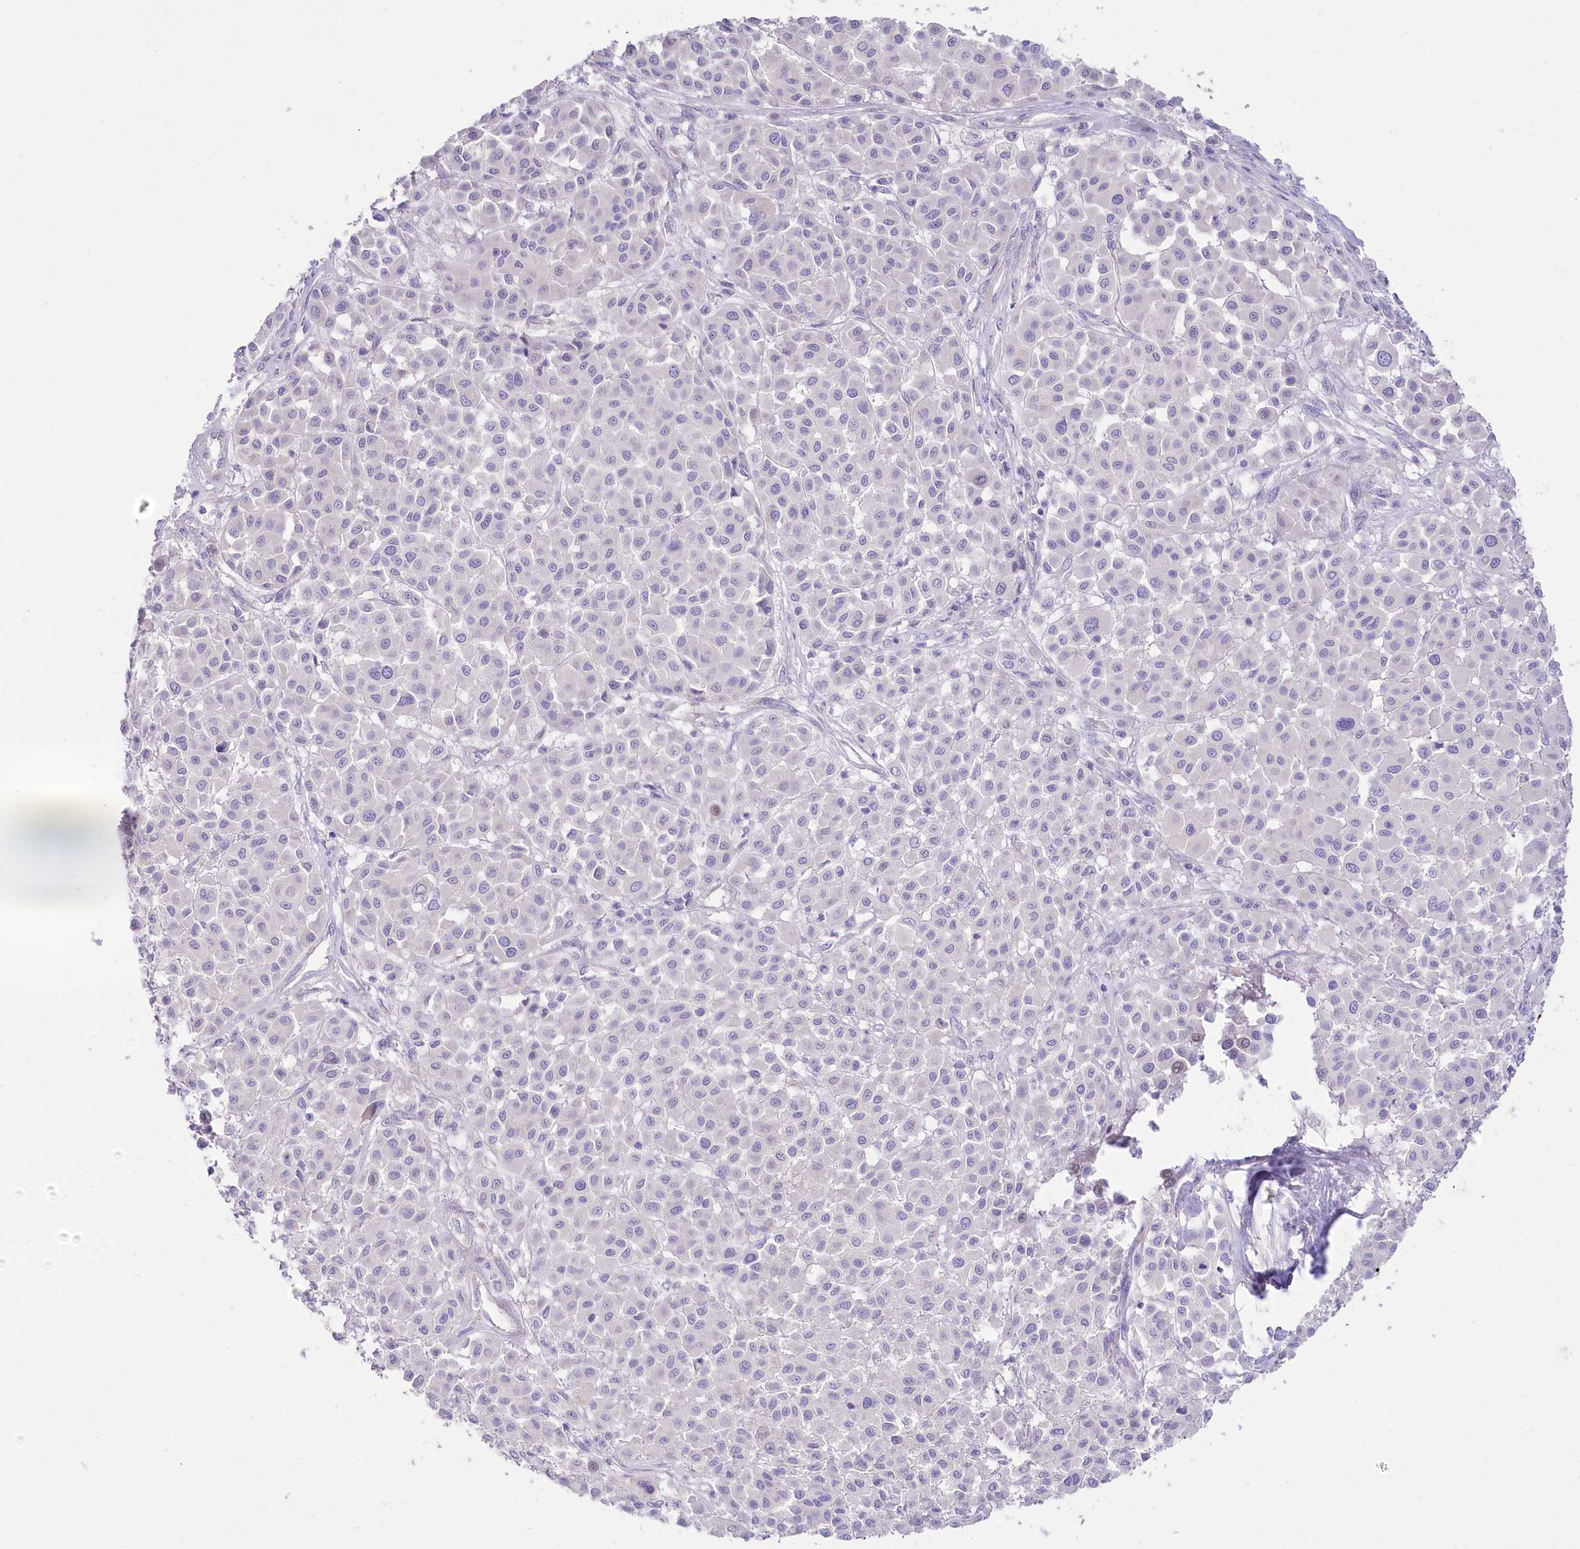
{"staining": {"intensity": "negative", "quantity": "none", "location": "none"}, "tissue": "melanoma", "cell_type": "Tumor cells", "image_type": "cancer", "snomed": [{"axis": "morphology", "description": "Malignant melanoma, Metastatic site"}, {"axis": "topography", "description": "Soft tissue"}], "caption": "Tumor cells are negative for brown protein staining in melanoma.", "gene": "SLC39A10", "patient": {"sex": "male", "age": 41}}